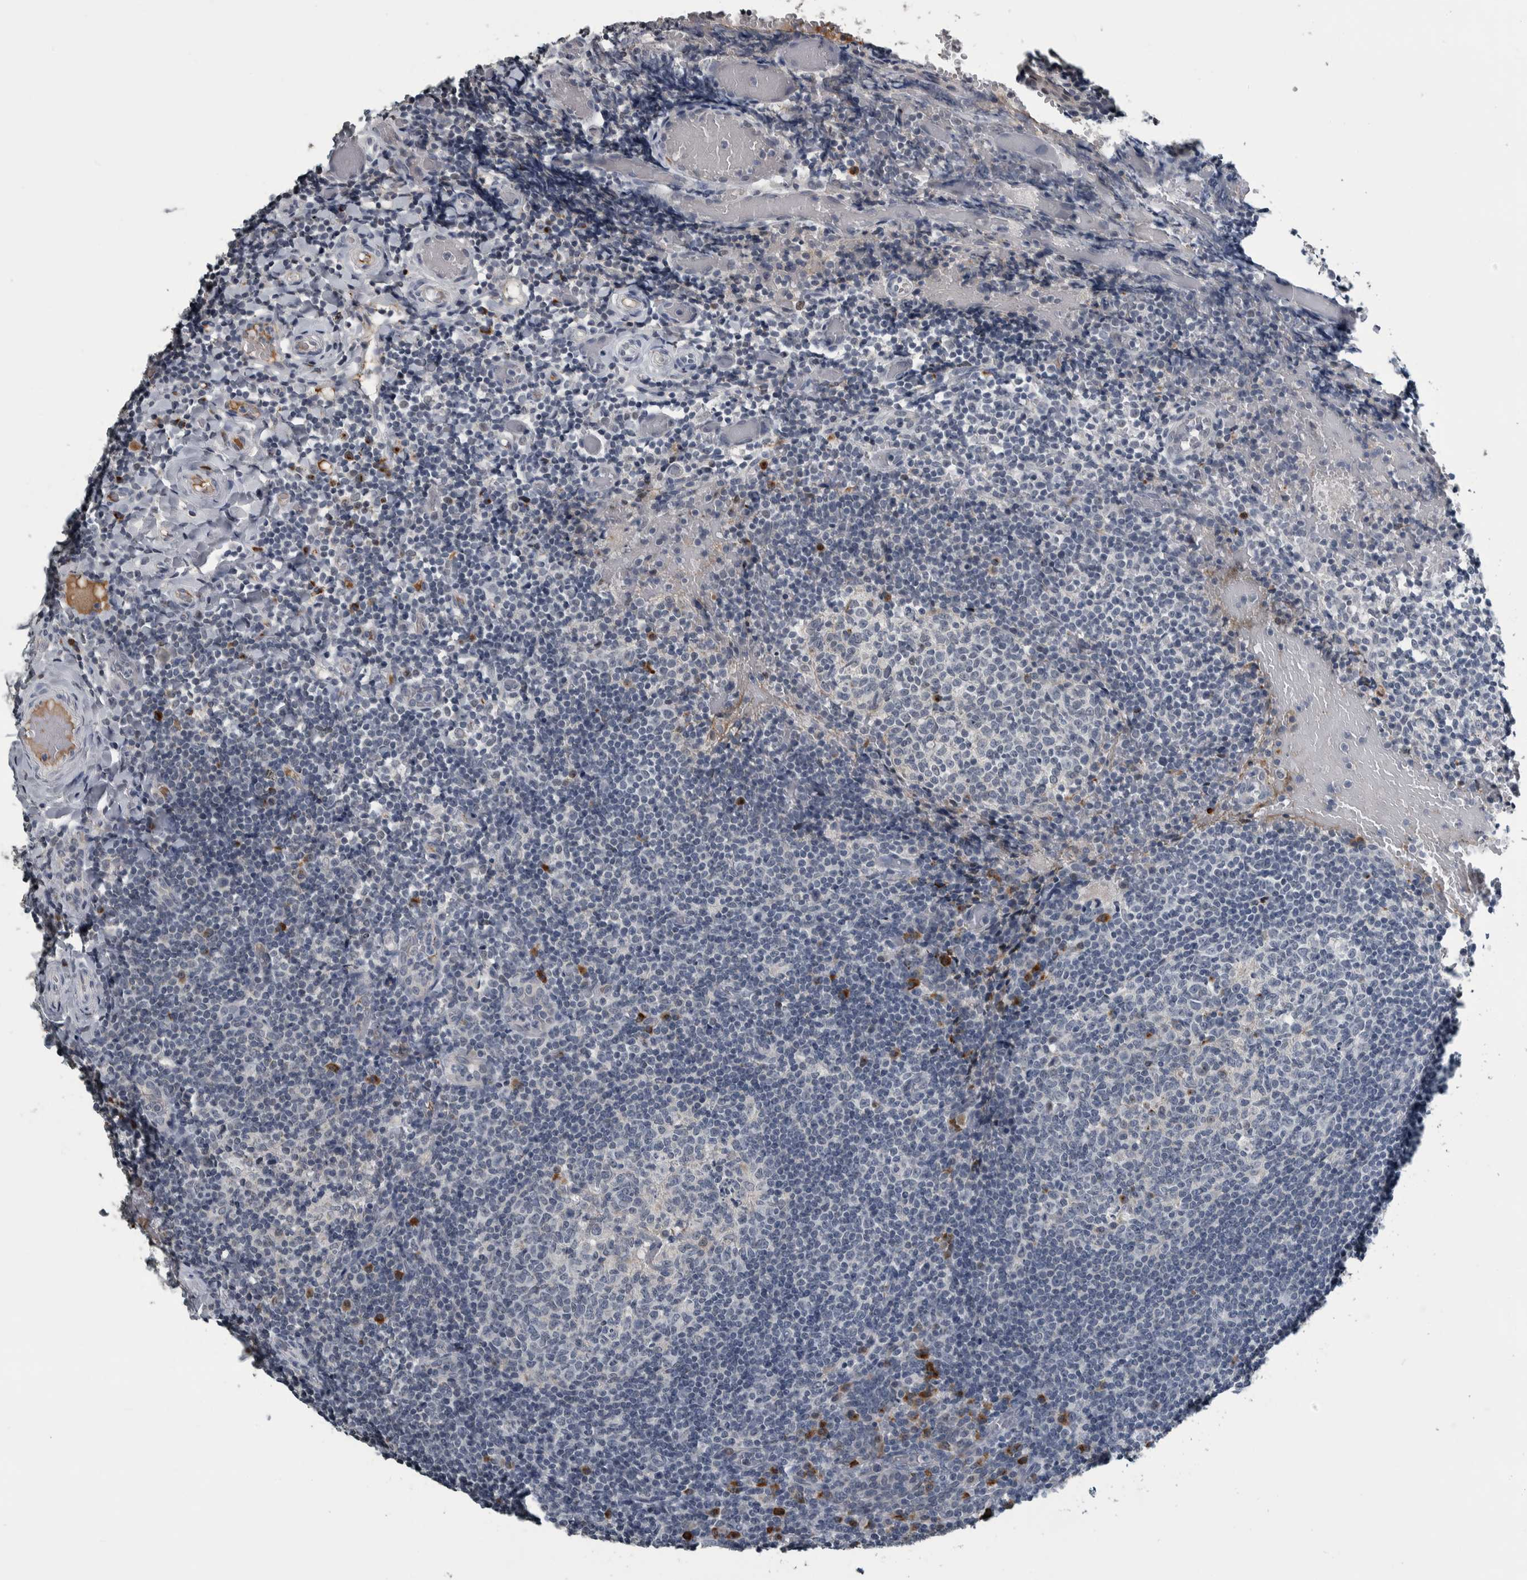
{"staining": {"intensity": "negative", "quantity": "none", "location": "none"}, "tissue": "tonsil", "cell_type": "Germinal center cells", "image_type": "normal", "snomed": [{"axis": "morphology", "description": "Normal tissue, NOS"}, {"axis": "topography", "description": "Tonsil"}], "caption": "This image is of benign tonsil stained with immunohistochemistry to label a protein in brown with the nuclei are counter-stained blue. There is no positivity in germinal center cells.", "gene": "CAVIN4", "patient": {"sex": "female", "age": 19}}